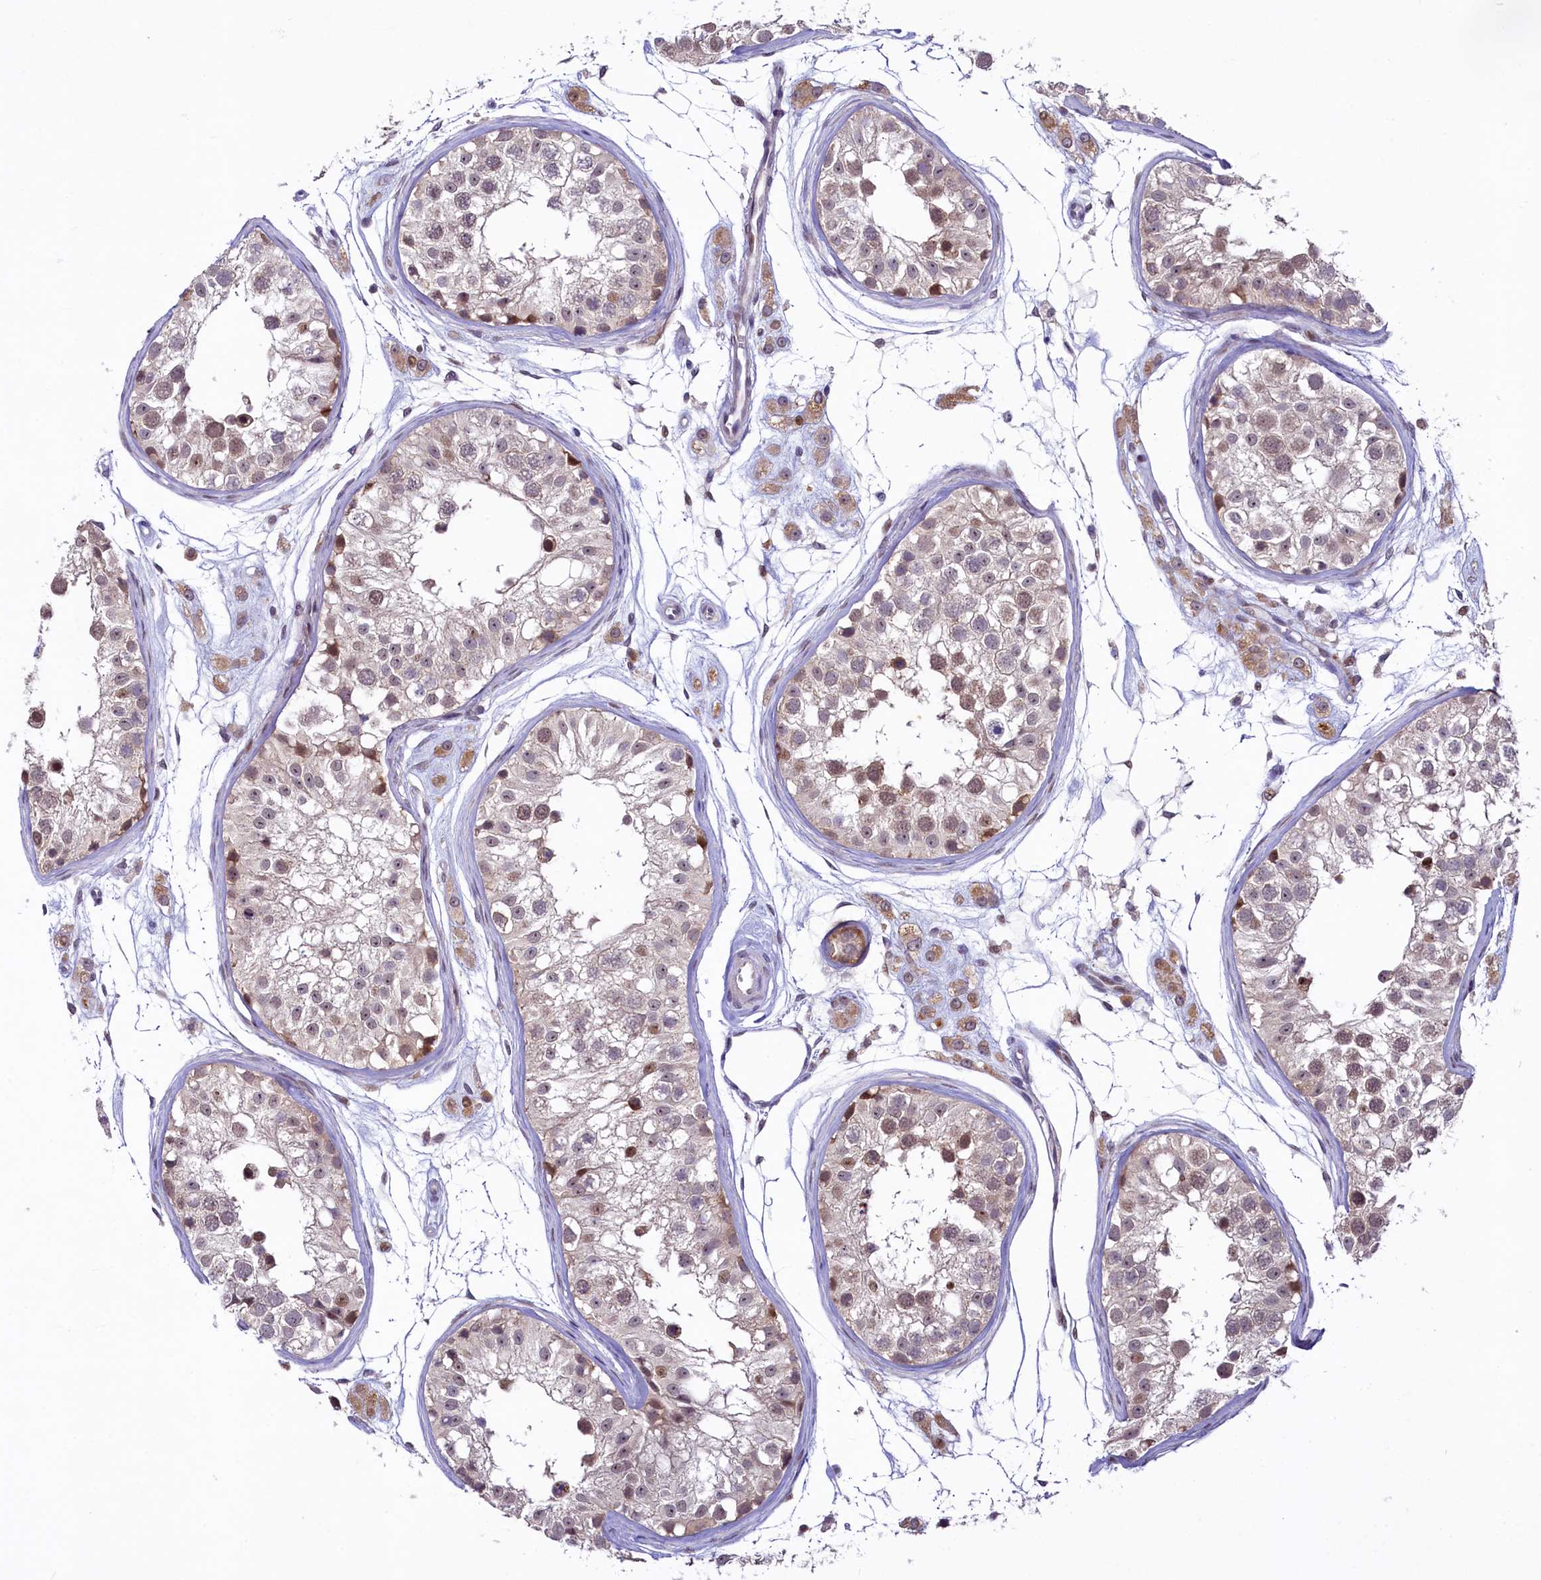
{"staining": {"intensity": "moderate", "quantity": "25%-75%", "location": "nuclear"}, "tissue": "testis", "cell_type": "Cells in seminiferous ducts", "image_type": "normal", "snomed": [{"axis": "morphology", "description": "Normal tissue, NOS"}, {"axis": "morphology", "description": "Adenocarcinoma, metastatic, NOS"}, {"axis": "topography", "description": "Testis"}], "caption": "Immunohistochemical staining of benign human testis exhibits 25%-75% levels of moderate nuclear protein positivity in about 25%-75% of cells in seminiferous ducts.", "gene": "ANKS3", "patient": {"sex": "male", "age": 26}}